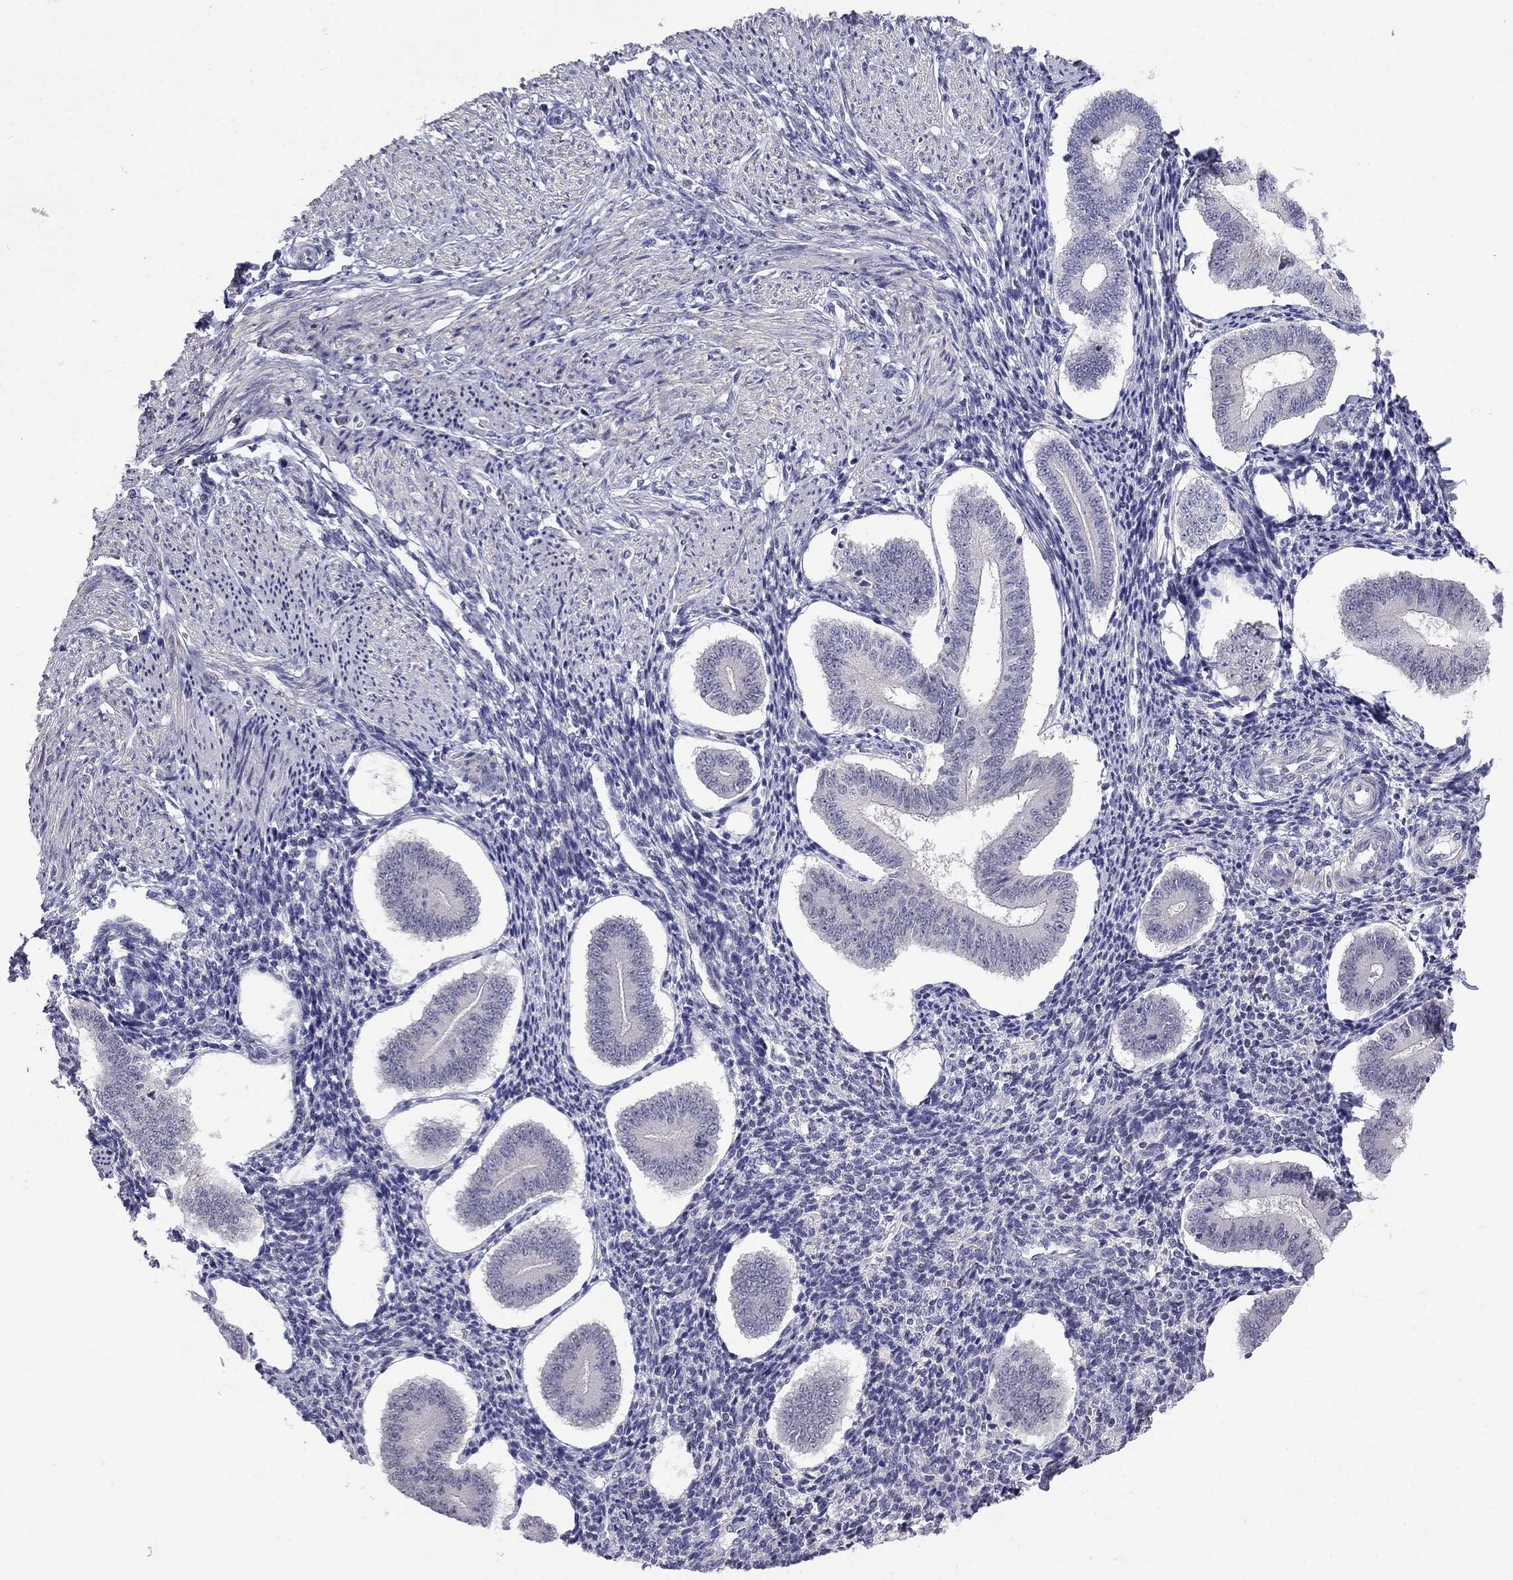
{"staining": {"intensity": "negative", "quantity": "none", "location": "none"}, "tissue": "endometrium", "cell_type": "Cells in endometrial stroma", "image_type": "normal", "snomed": [{"axis": "morphology", "description": "Normal tissue, NOS"}, {"axis": "topography", "description": "Endometrium"}], "caption": "Endometrium was stained to show a protein in brown. There is no significant positivity in cells in endometrial stroma.", "gene": "LRRC39", "patient": {"sex": "female", "age": 40}}